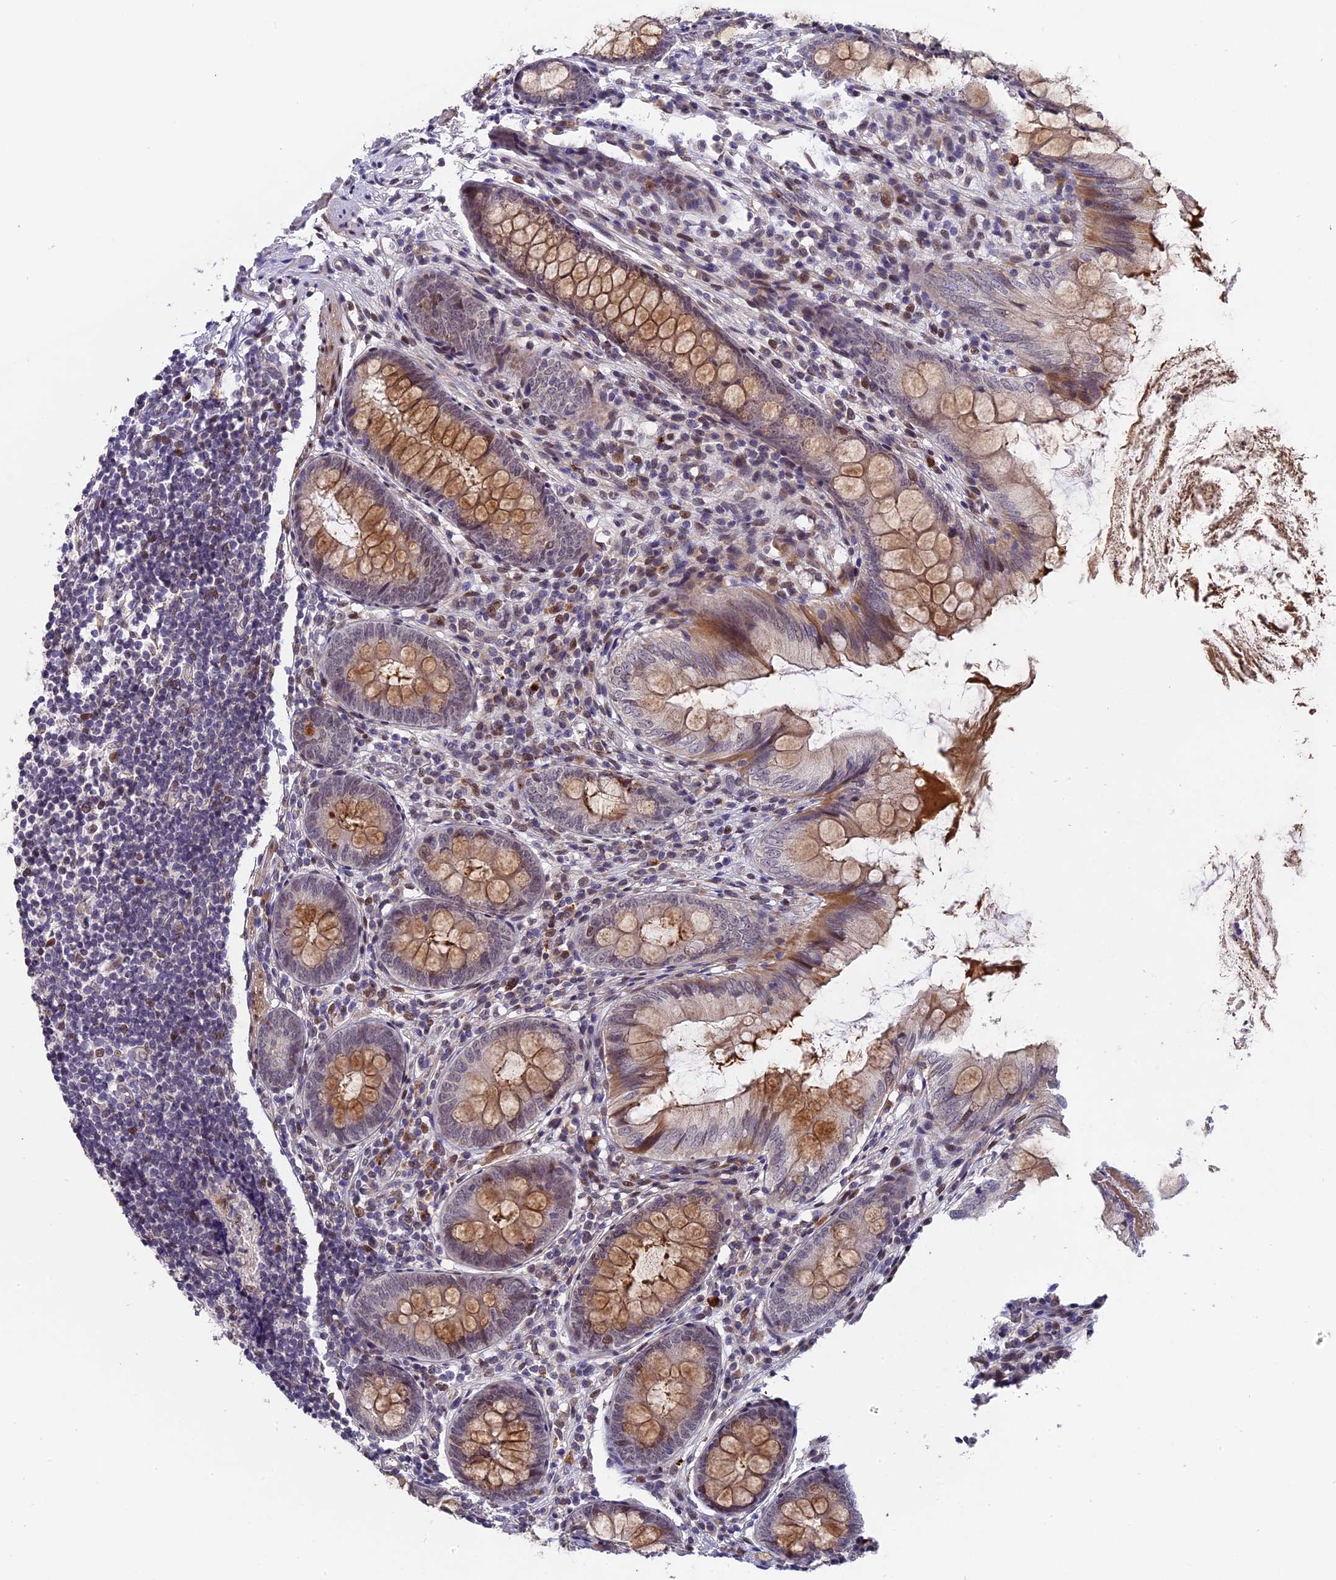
{"staining": {"intensity": "moderate", "quantity": ">75%", "location": "cytoplasmic/membranous"}, "tissue": "appendix", "cell_type": "Glandular cells", "image_type": "normal", "snomed": [{"axis": "morphology", "description": "Normal tissue, NOS"}, {"axis": "topography", "description": "Appendix"}], "caption": "Immunohistochemical staining of unremarkable appendix displays >75% levels of moderate cytoplasmic/membranous protein expression in approximately >75% of glandular cells.", "gene": "PYGO1", "patient": {"sex": "female", "age": 77}}